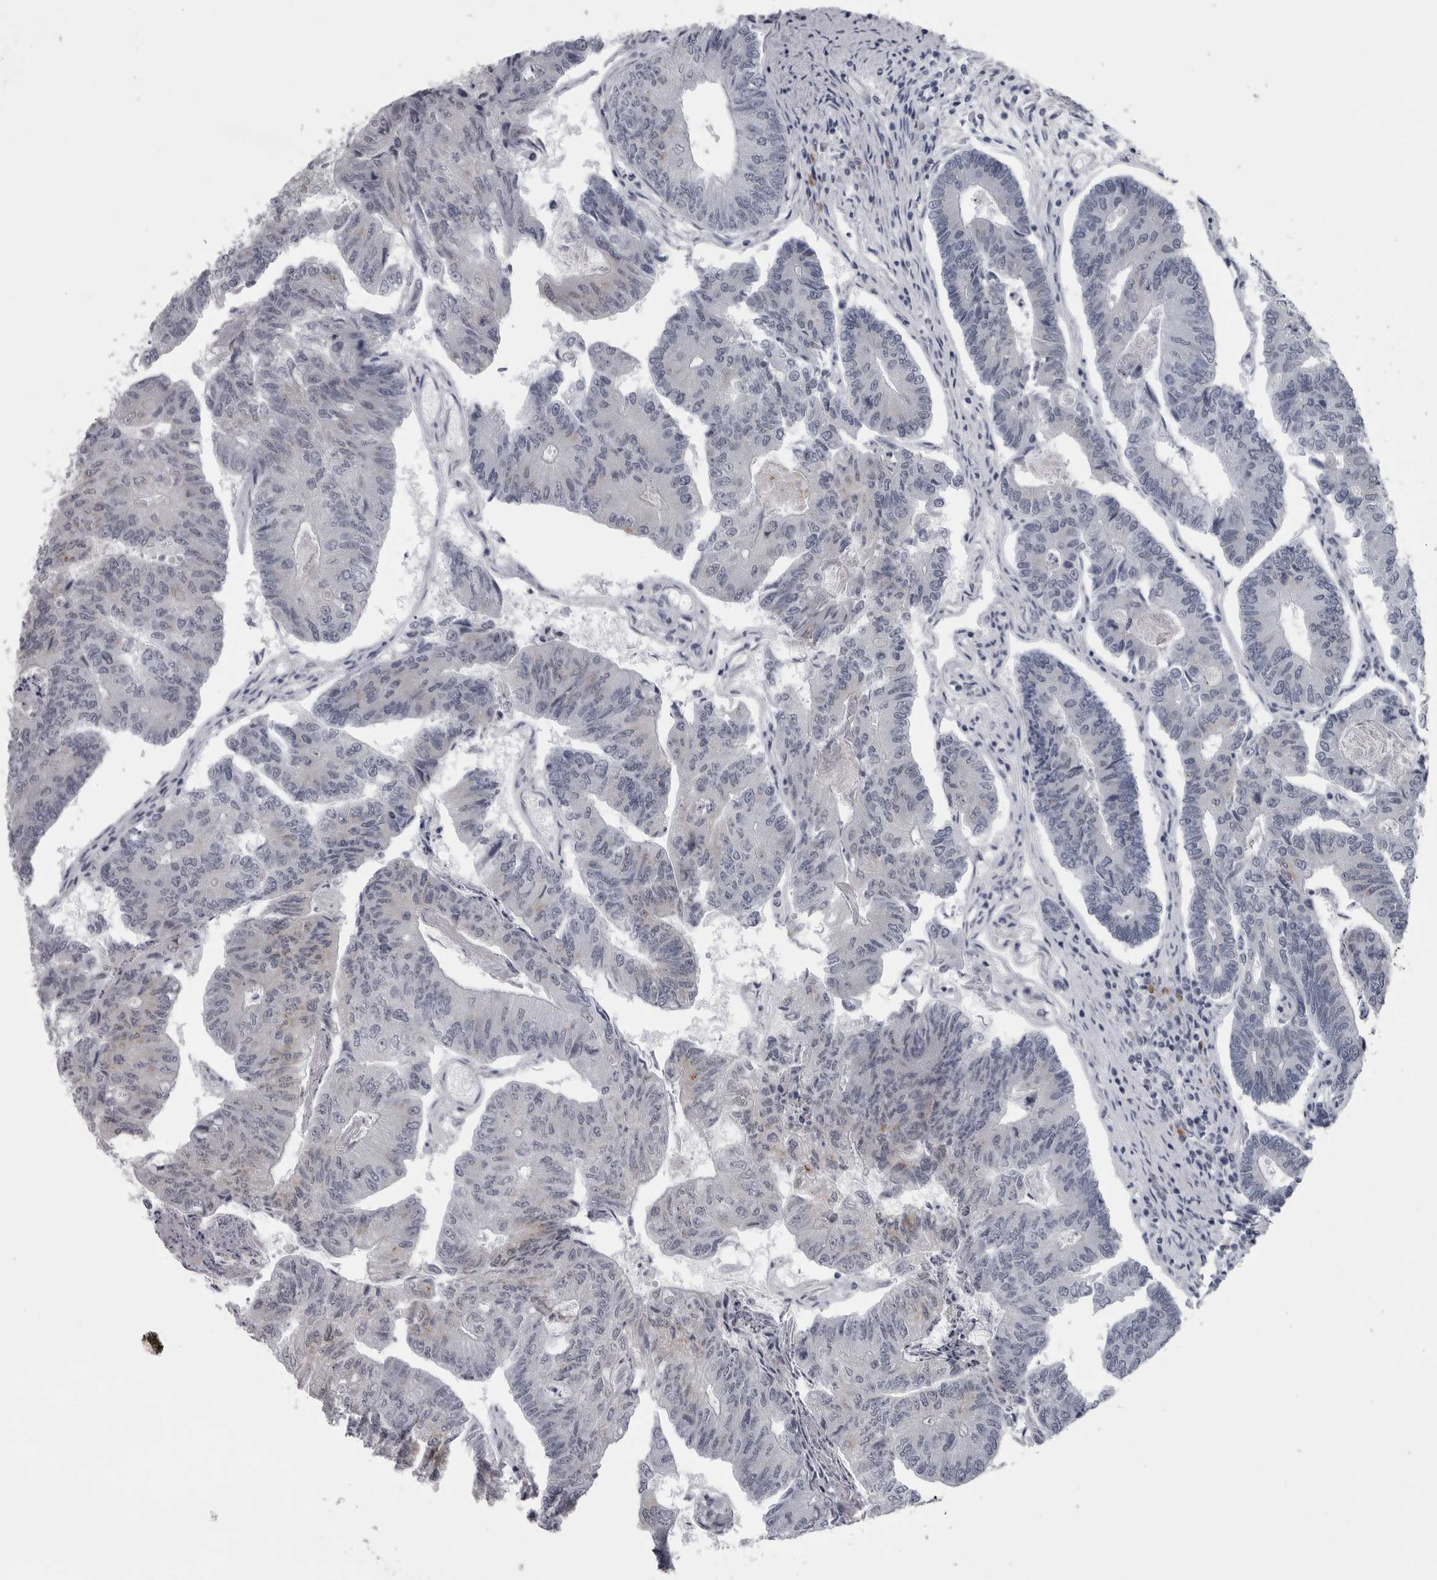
{"staining": {"intensity": "weak", "quantity": "<25%", "location": "cytoplasmic/membranous"}, "tissue": "colorectal cancer", "cell_type": "Tumor cells", "image_type": "cancer", "snomed": [{"axis": "morphology", "description": "Adenocarcinoma, NOS"}, {"axis": "topography", "description": "Rectum"}], "caption": "IHC micrograph of colorectal cancer stained for a protein (brown), which shows no staining in tumor cells. (Immunohistochemistry (ihc), brightfield microscopy, high magnification).", "gene": "MYOC", "patient": {"sex": "male", "age": 84}}